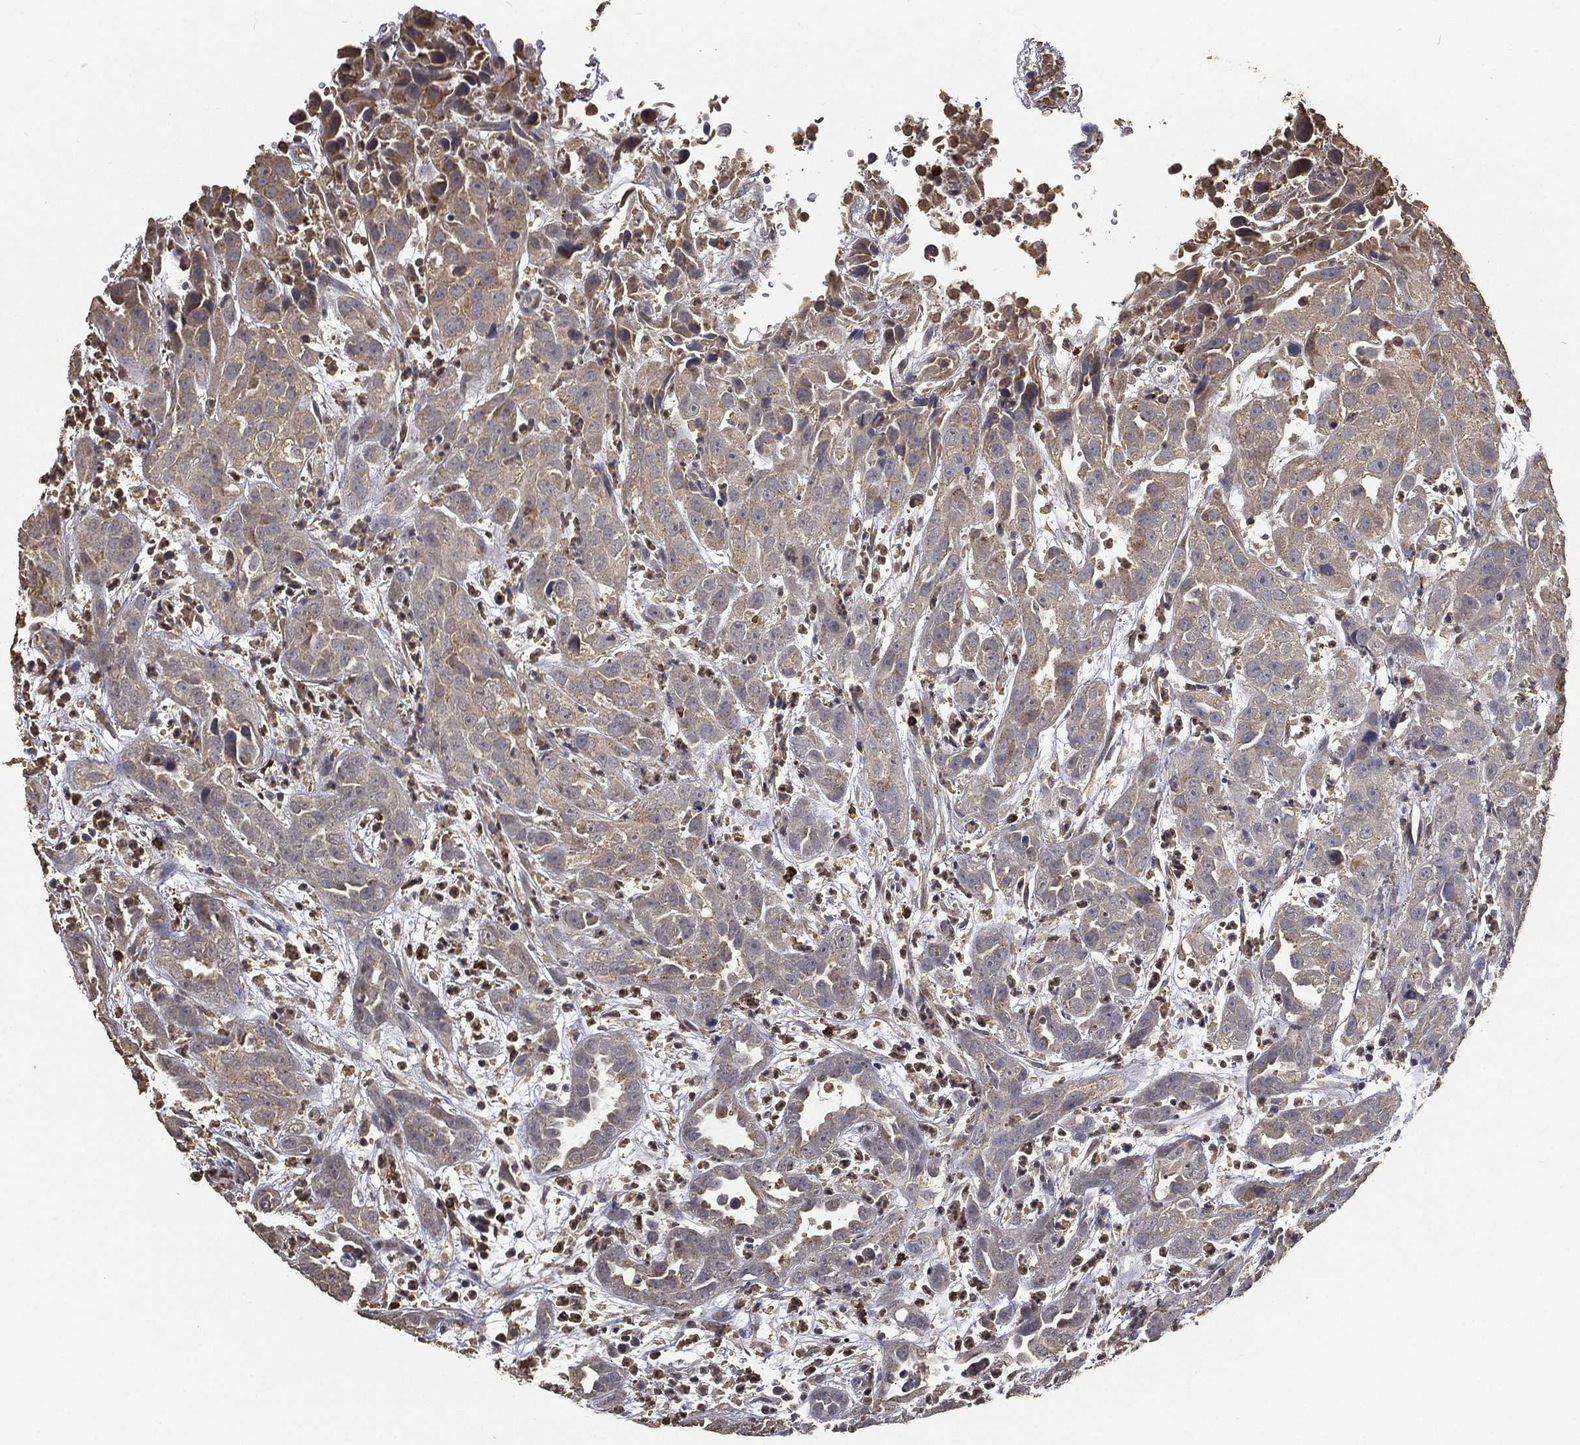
{"staining": {"intensity": "weak", "quantity": ">75%", "location": "cytoplasmic/membranous"}, "tissue": "urothelial cancer", "cell_type": "Tumor cells", "image_type": "cancer", "snomed": [{"axis": "morphology", "description": "Urothelial carcinoma, High grade"}, {"axis": "topography", "description": "Urinary bladder"}], "caption": "High-magnification brightfield microscopy of urothelial cancer stained with DAB (3,3'-diaminobenzidine) (brown) and counterstained with hematoxylin (blue). tumor cells exhibit weak cytoplasmic/membranous positivity is identified in approximately>75% of cells.", "gene": "GPR183", "patient": {"sex": "female", "age": 41}}